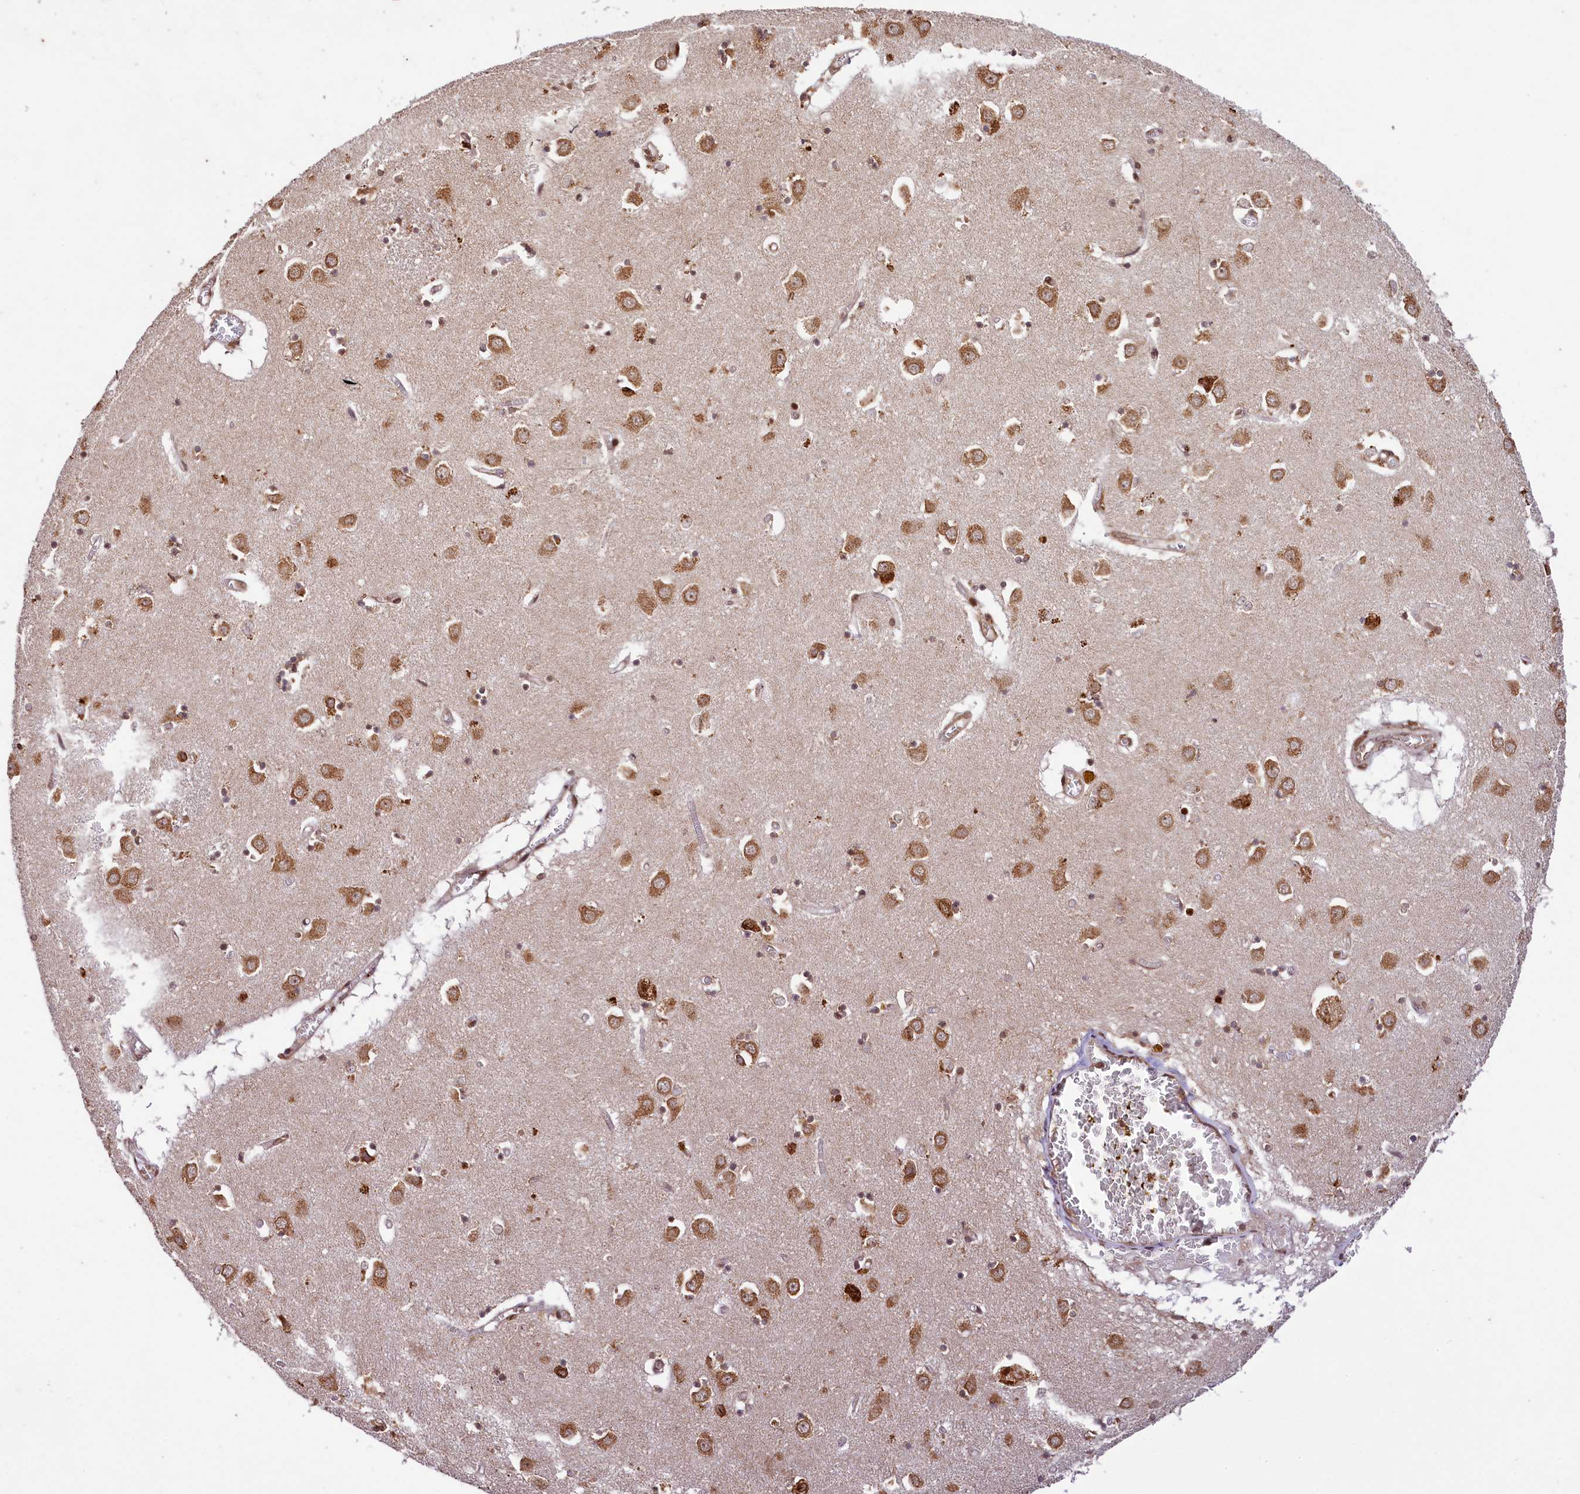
{"staining": {"intensity": "moderate", "quantity": ">75%", "location": "cytoplasmic/membranous"}, "tissue": "caudate", "cell_type": "Glial cells", "image_type": "normal", "snomed": [{"axis": "morphology", "description": "Normal tissue, NOS"}, {"axis": "topography", "description": "Lateral ventricle wall"}], "caption": "A high-resolution micrograph shows IHC staining of normal caudate, which shows moderate cytoplasmic/membranous expression in about >75% of glial cells.", "gene": "LARP4", "patient": {"sex": "male", "age": 70}}